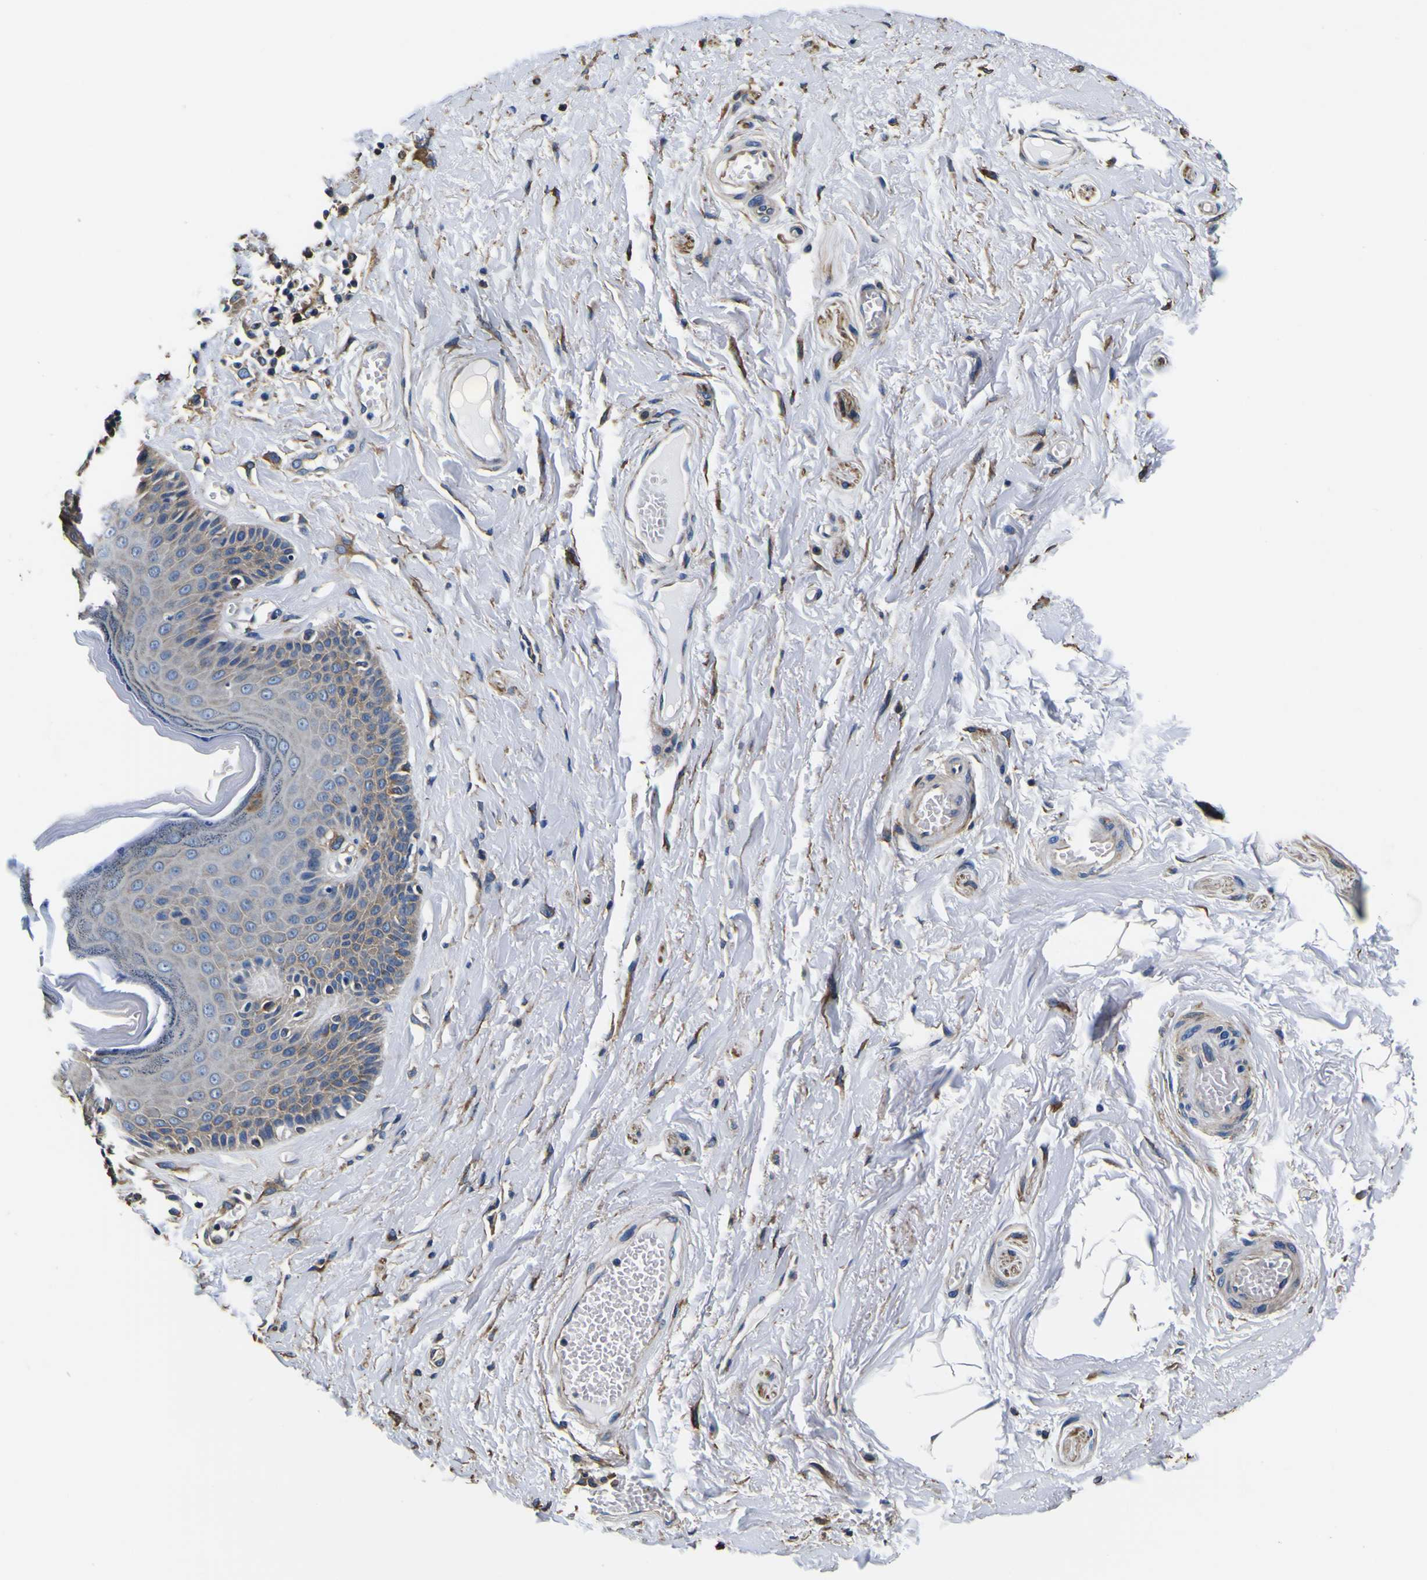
{"staining": {"intensity": "moderate", "quantity": ">75%", "location": "cytoplasmic/membranous"}, "tissue": "skin", "cell_type": "Epidermal cells", "image_type": "normal", "snomed": [{"axis": "morphology", "description": "Normal tissue, NOS"}, {"axis": "topography", "description": "Anal"}], "caption": "About >75% of epidermal cells in normal skin reveal moderate cytoplasmic/membranous protein positivity as visualized by brown immunohistochemical staining.", "gene": "TUBA1B", "patient": {"sex": "male", "age": 69}}